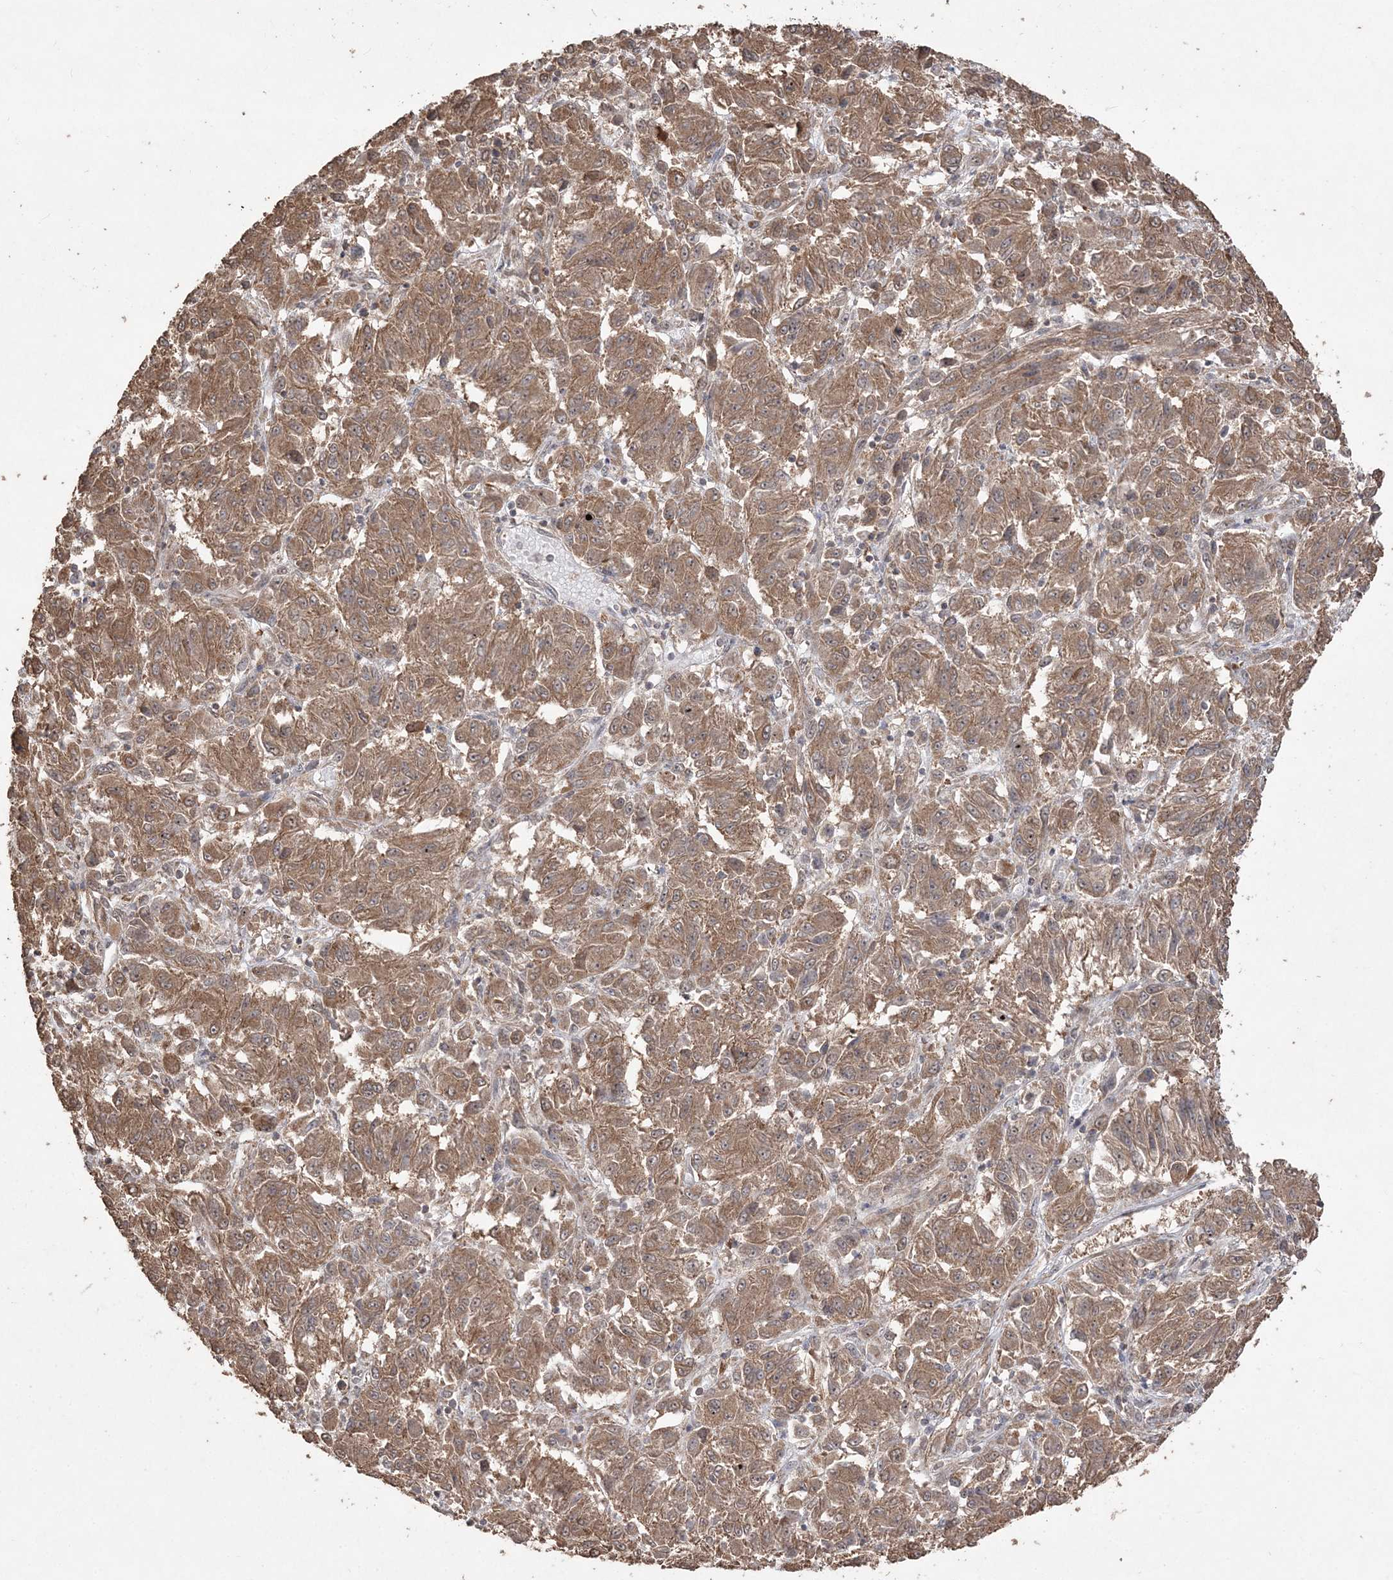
{"staining": {"intensity": "moderate", "quantity": ">75%", "location": "cytoplasmic/membranous"}, "tissue": "melanoma", "cell_type": "Tumor cells", "image_type": "cancer", "snomed": [{"axis": "morphology", "description": "Malignant melanoma, Metastatic site"}, {"axis": "topography", "description": "Lung"}], "caption": "An image of human melanoma stained for a protein displays moderate cytoplasmic/membranous brown staining in tumor cells.", "gene": "EHHADH", "patient": {"sex": "male", "age": 64}}